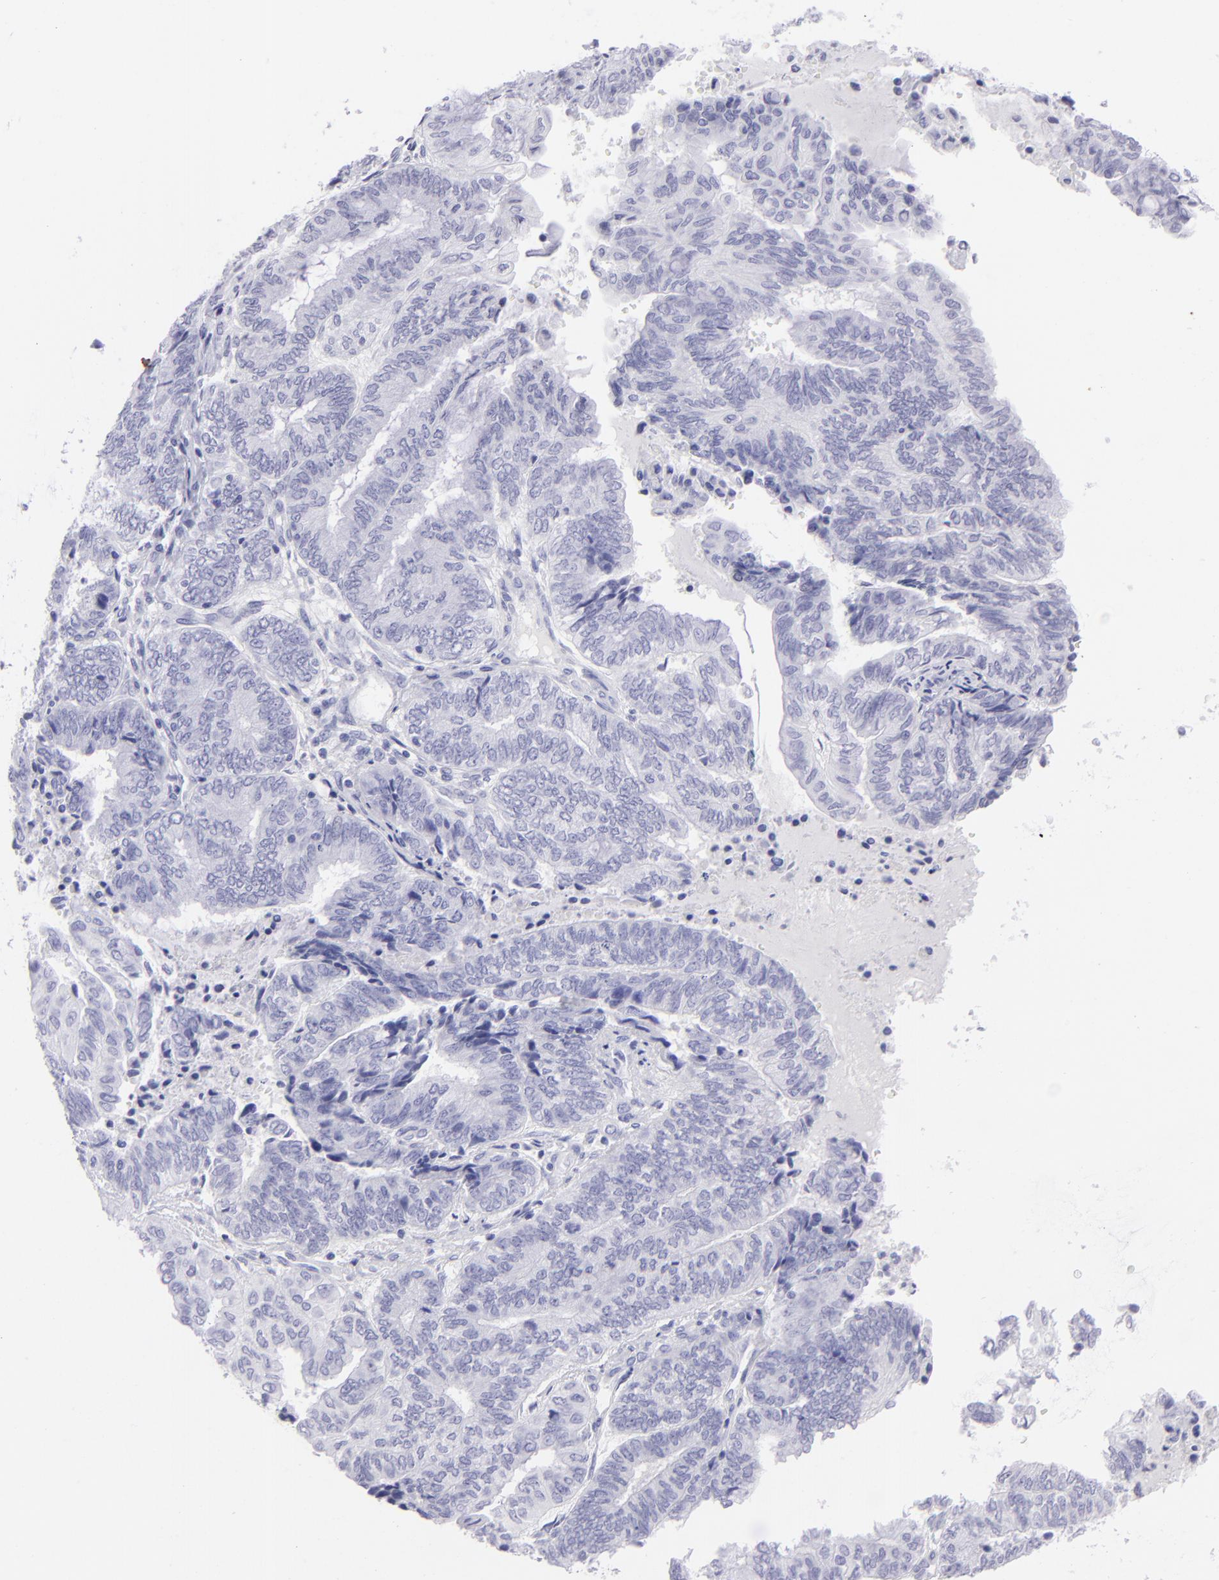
{"staining": {"intensity": "negative", "quantity": "none", "location": "none"}, "tissue": "endometrial cancer", "cell_type": "Tumor cells", "image_type": "cancer", "snomed": [{"axis": "morphology", "description": "Adenocarcinoma, NOS"}, {"axis": "topography", "description": "Uterus"}, {"axis": "topography", "description": "Endometrium"}], "caption": "Immunohistochemistry (IHC) image of neoplastic tissue: human endometrial cancer (adenocarcinoma) stained with DAB (3,3'-diaminobenzidine) reveals no significant protein staining in tumor cells.", "gene": "SLC1A3", "patient": {"sex": "female", "age": 70}}